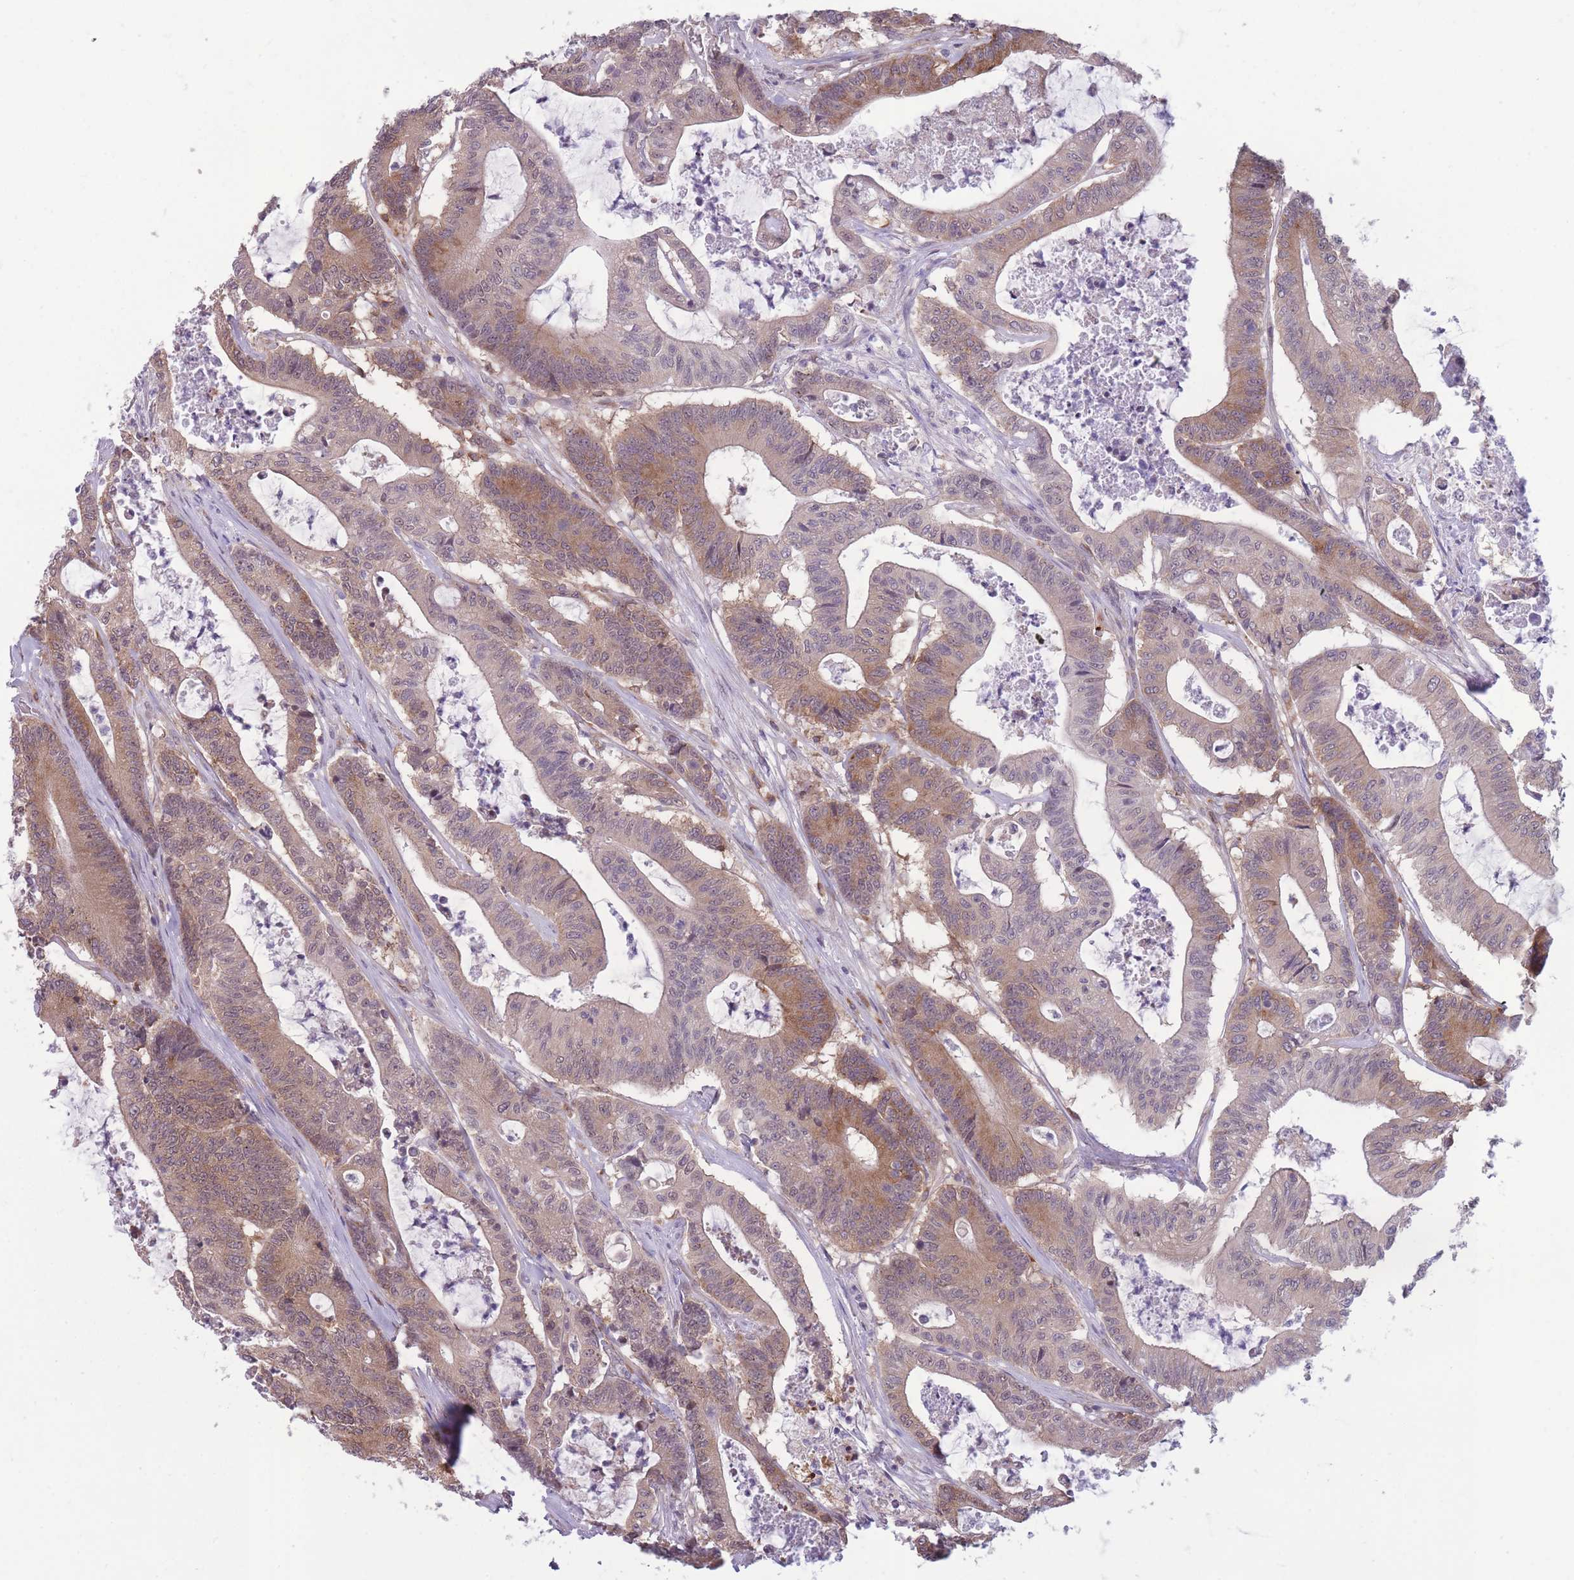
{"staining": {"intensity": "moderate", "quantity": ">75%", "location": "cytoplasmic/membranous"}, "tissue": "colorectal cancer", "cell_type": "Tumor cells", "image_type": "cancer", "snomed": [{"axis": "morphology", "description": "Adenocarcinoma, NOS"}, {"axis": "topography", "description": "Colon"}], "caption": "Protein staining exhibits moderate cytoplasmic/membranous positivity in about >75% of tumor cells in colorectal cancer (adenocarcinoma). The protein is shown in brown color, while the nuclei are stained blue.", "gene": "TMEM121", "patient": {"sex": "female", "age": 84}}